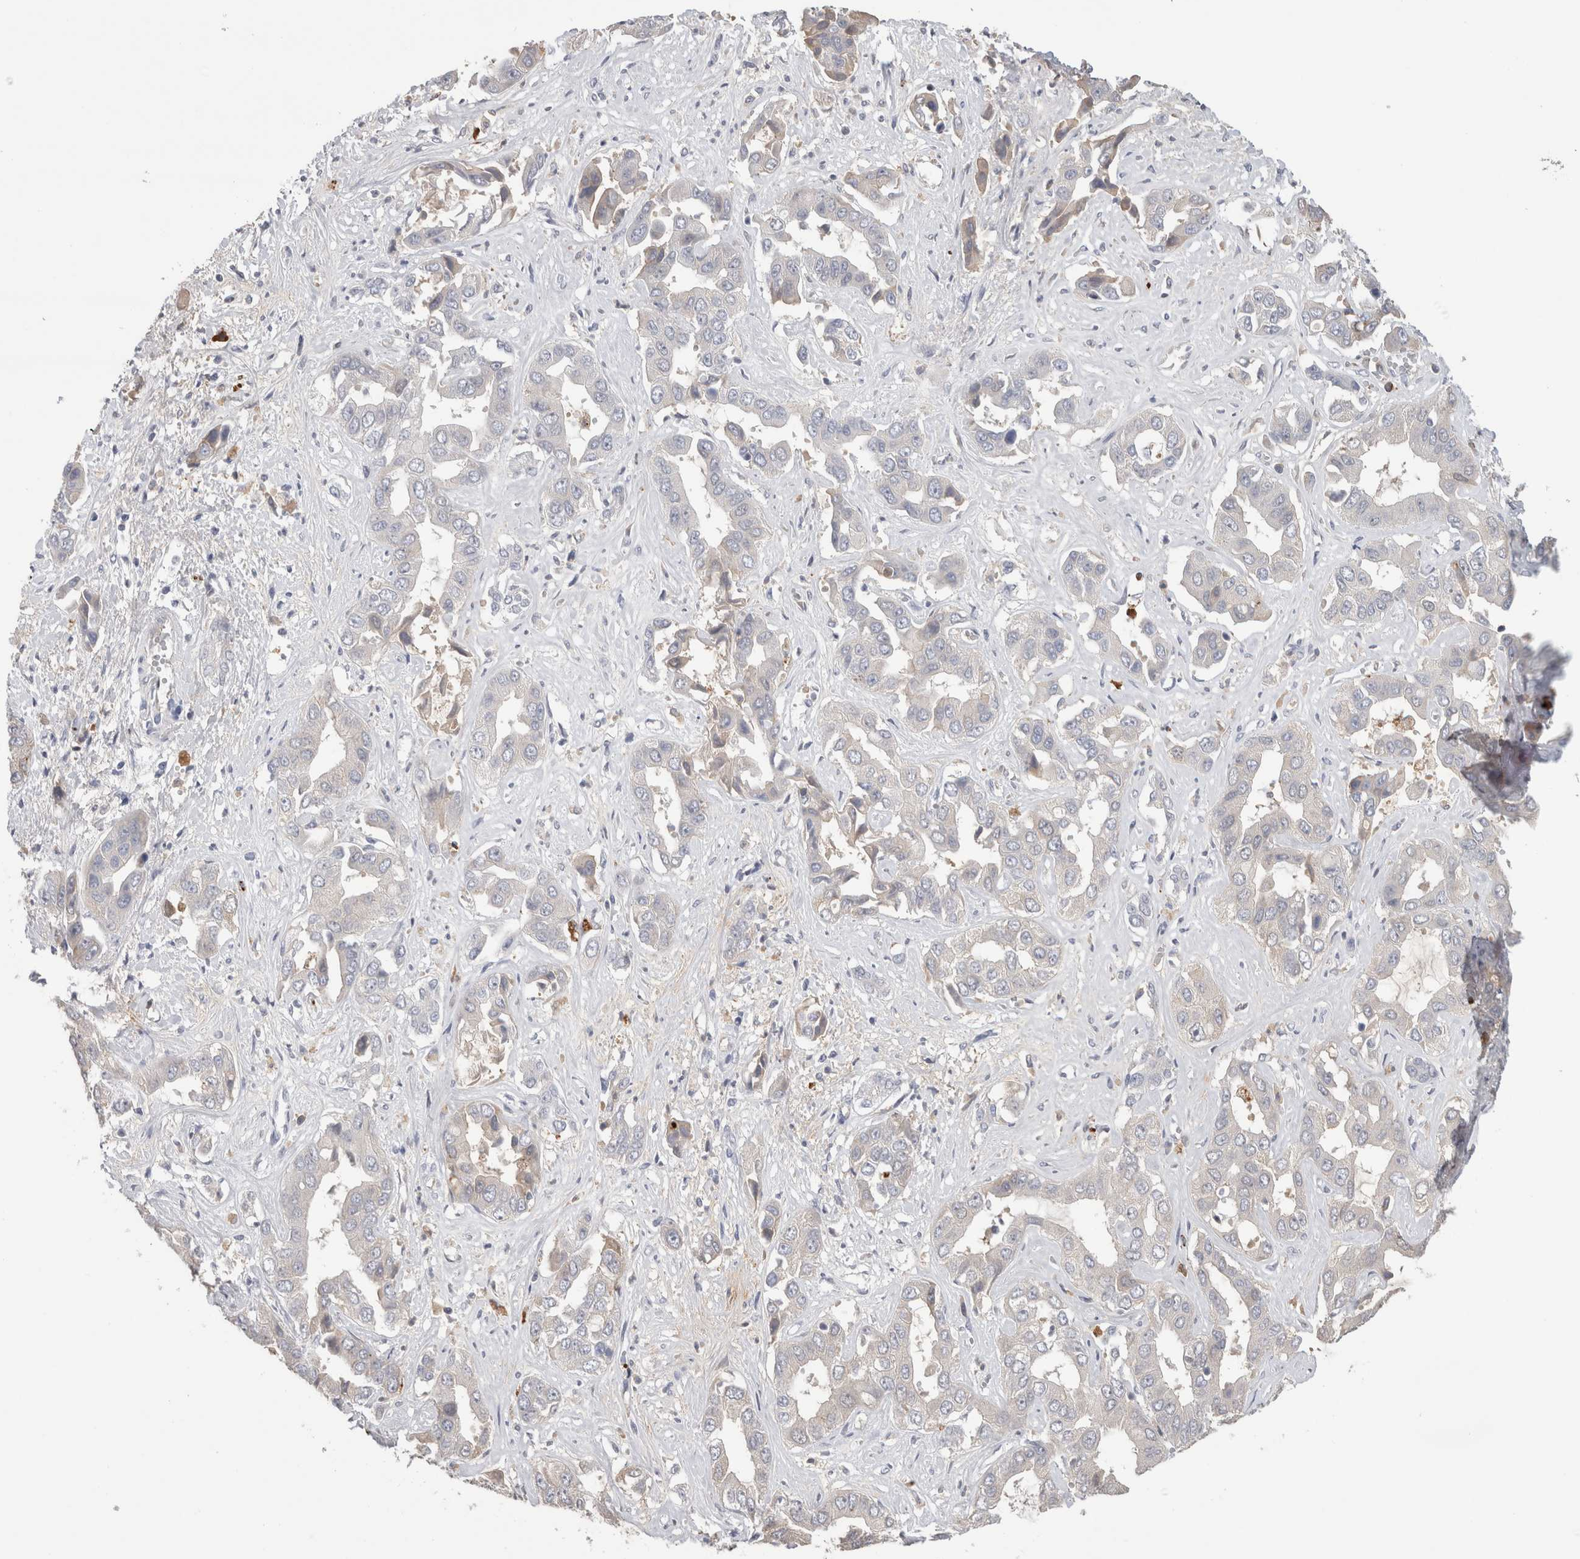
{"staining": {"intensity": "negative", "quantity": "none", "location": "none"}, "tissue": "liver cancer", "cell_type": "Tumor cells", "image_type": "cancer", "snomed": [{"axis": "morphology", "description": "Cholangiocarcinoma"}, {"axis": "topography", "description": "Liver"}], "caption": "A histopathology image of human liver cancer (cholangiocarcinoma) is negative for staining in tumor cells. (Stains: DAB (3,3'-diaminobenzidine) immunohistochemistry (IHC) with hematoxylin counter stain, Microscopy: brightfield microscopy at high magnification).", "gene": "PPP3CC", "patient": {"sex": "female", "age": 52}}